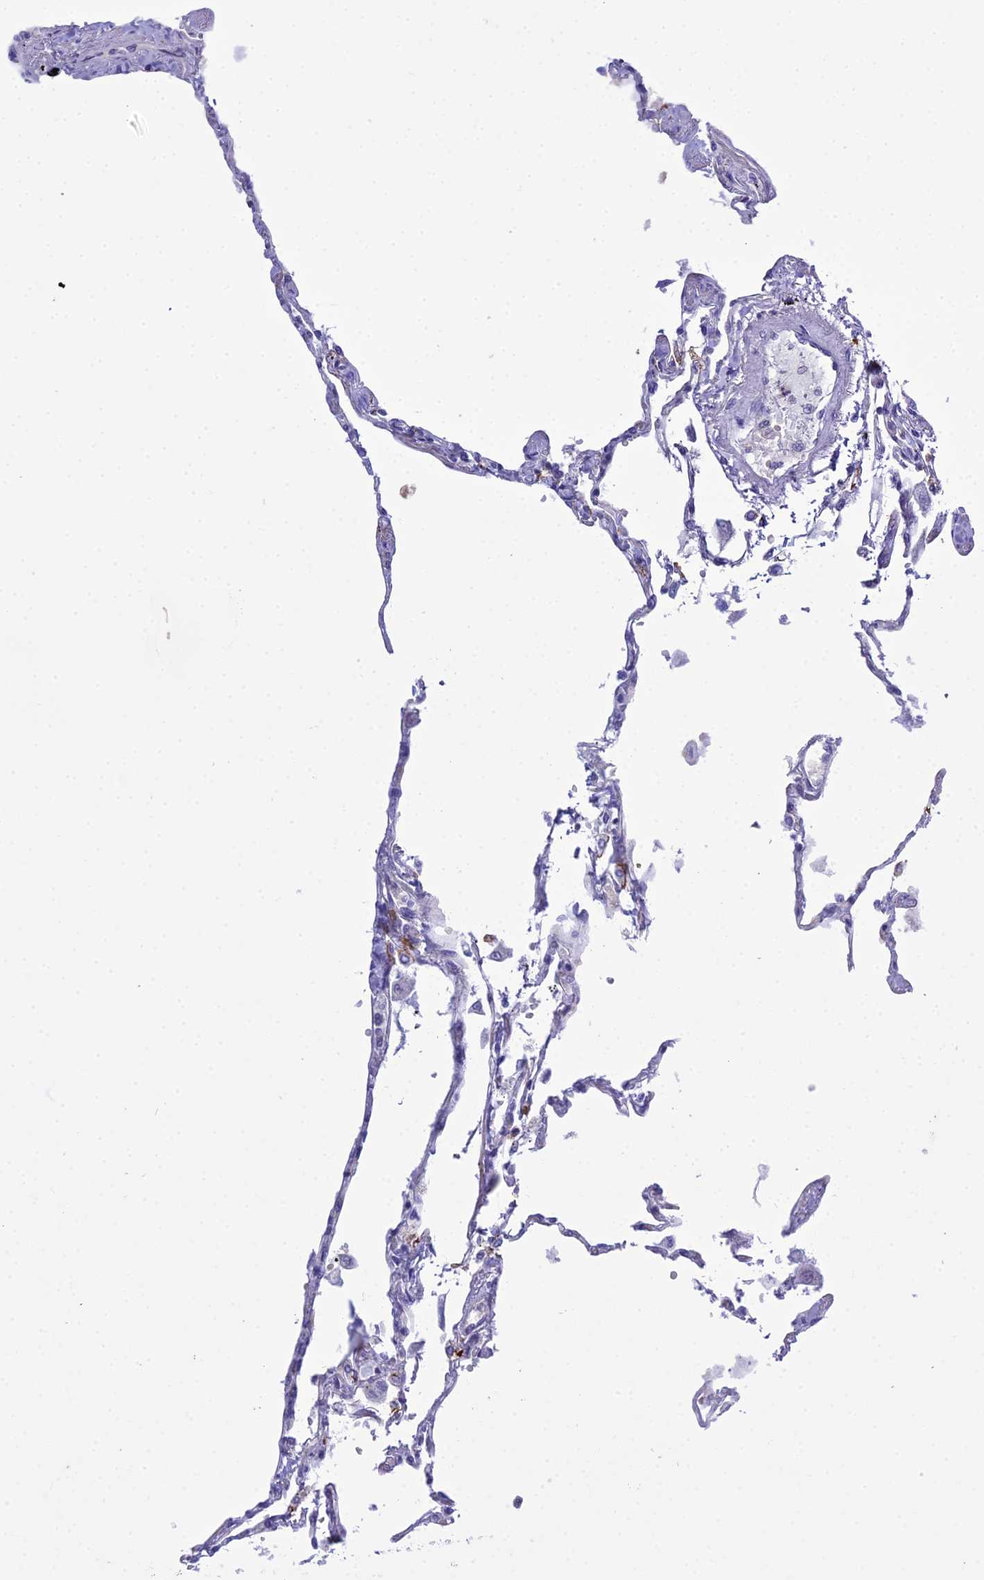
{"staining": {"intensity": "strong", "quantity": "25%-75%", "location": "cytoplasmic/membranous"}, "tissue": "lung", "cell_type": "Alveolar cells", "image_type": "normal", "snomed": [{"axis": "morphology", "description": "Normal tissue, NOS"}, {"axis": "topography", "description": "Lung"}], "caption": "IHC (DAB) staining of benign human lung reveals strong cytoplasmic/membranous protein staining in about 25%-75% of alveolar cells.", "gene": "OR1Q1", "patient": {"sex": "female", "age": 67}}